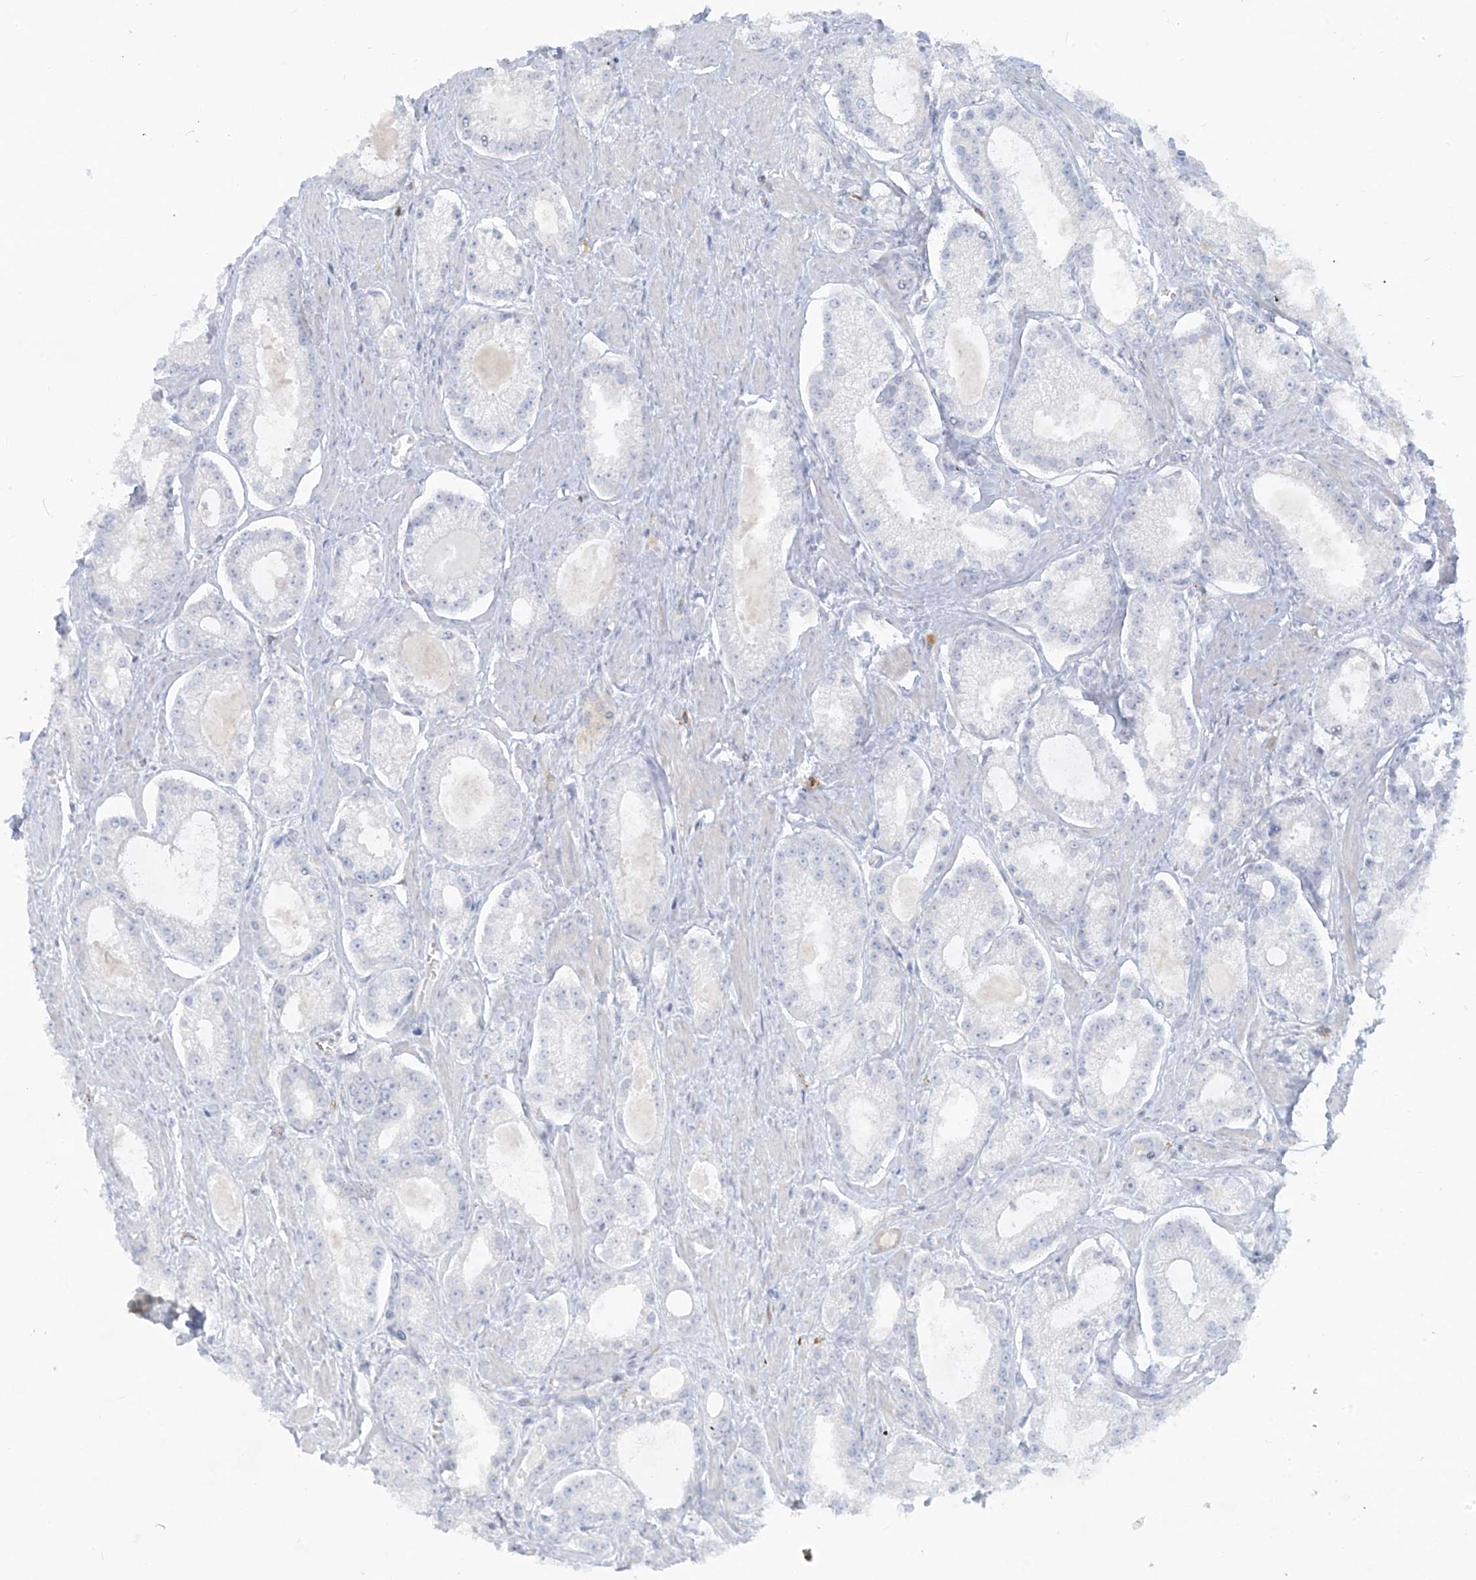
{"staining": {"intensity": "negative", "quantity": "none", "location": "none"}, "tissue": "prostate cancer", "cell_type": "Tumor cells", "image_type": "cancer", "snomed": [{"axis": "morphology", "description": "Adenocarcinoma, Low grade"}, {"axis": "topography", "description": "Prostate"}], "caption": "Prostate cancer was stained to show a protein in brown. There is no significant staining in tumor cells.", "gene": "NOTO", "patient": {"sex": "male", "age": 54}}